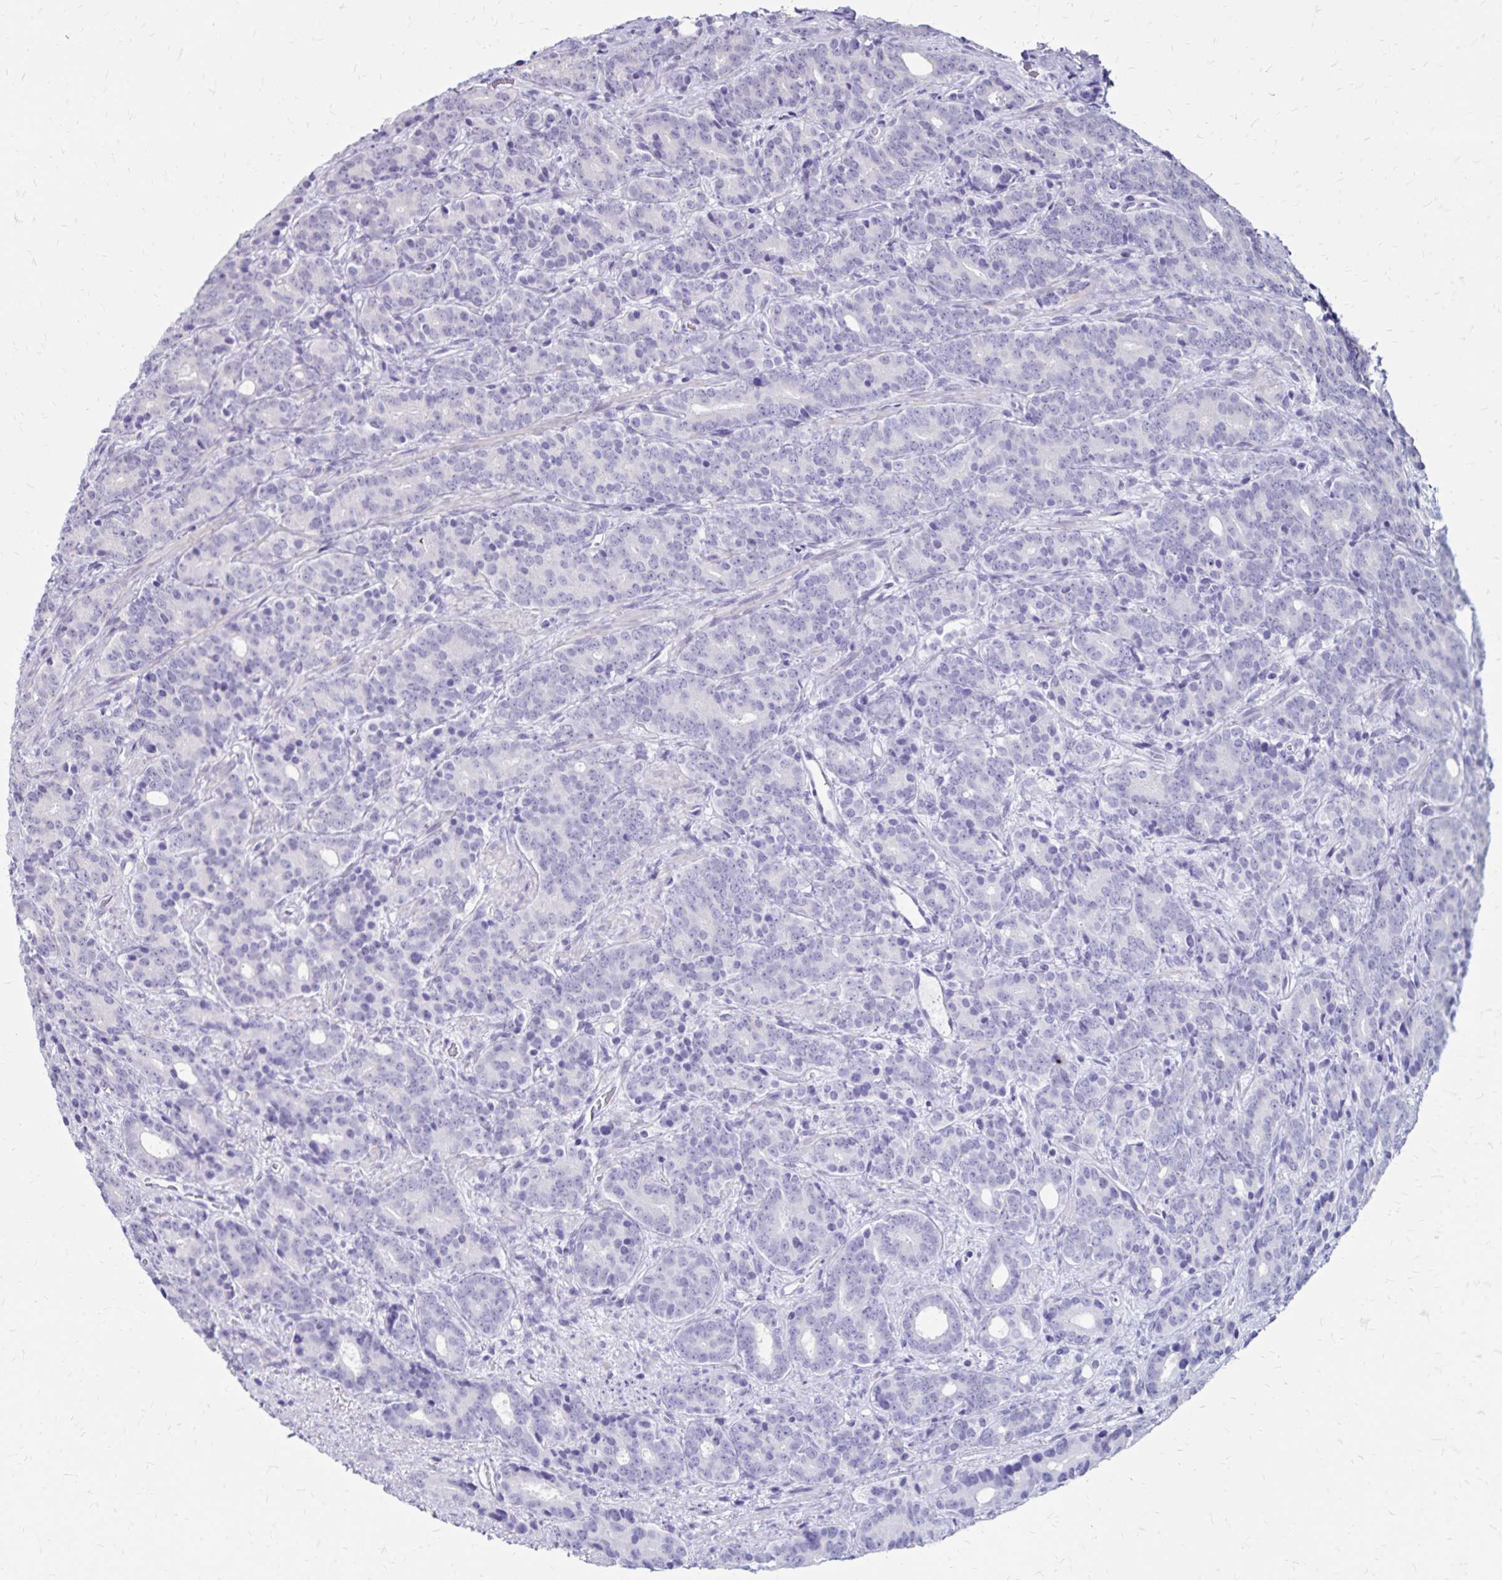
{"staining": {"intensity": "negative", "quantity": "none", "location": "none"}, "tissue": "prostate cancer", "cell_type": "Tumor cells", "image_type": "cancer", "snomed": [{"axis": "morphology", "description": "Adenocarcinoma, High grade"}, {"axis": "topography", "description": "Prostate"}], "caption": "Prostate cancer was stained to show a protein in brown. There is no significant staining in tumor cells. (Stains: DAB immunohistochemistry (IHC) with hematoxylin counter stain, Microscopy: brightfield microscopy at high magnification).", "gene": "SH3GL3", "patient": {"sex": "male", "age": 84}}